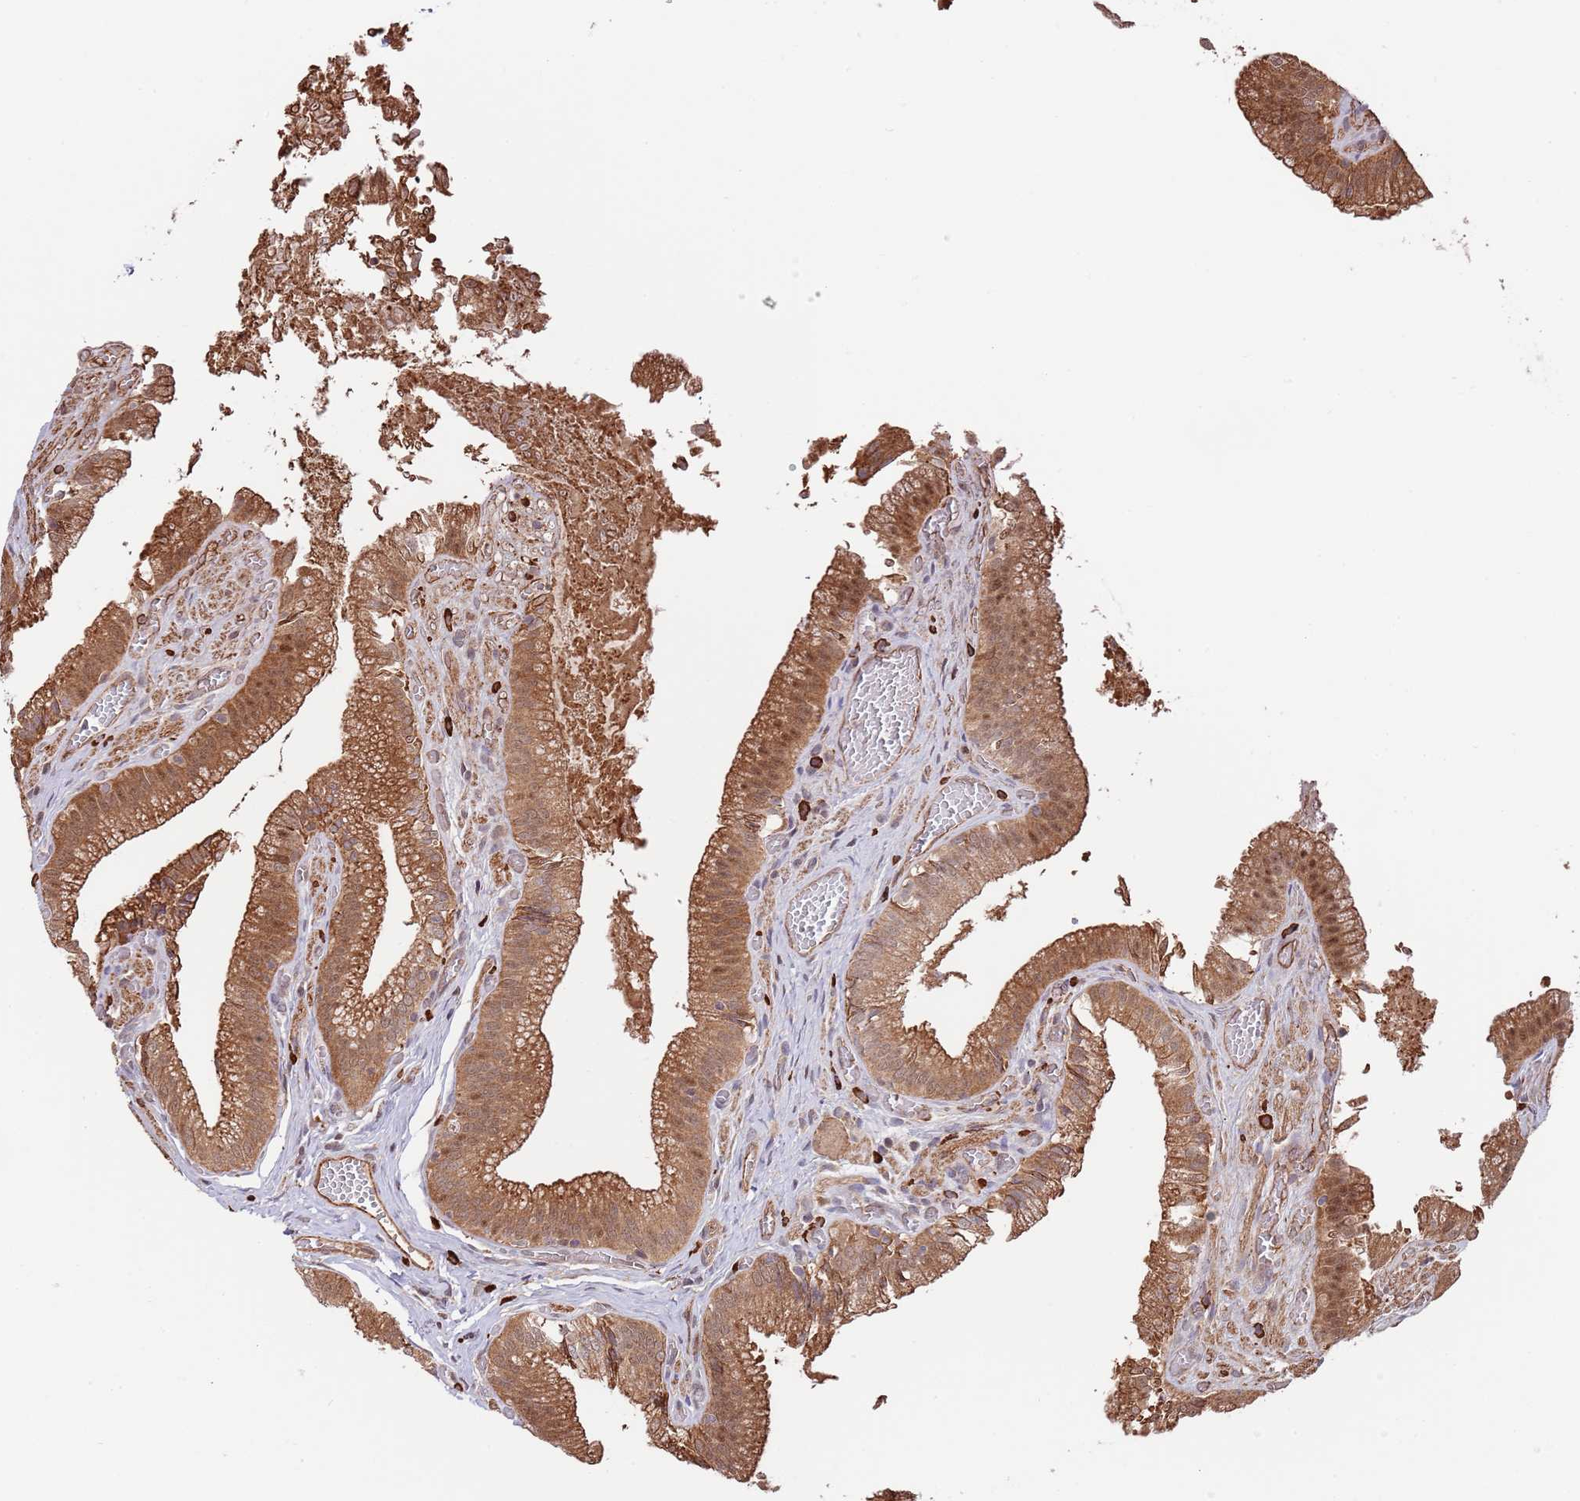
{"staining": {"intensity": "strong", "quantity": ">75%", "location": "cytoplasmic/membranous,nuclear"}, "tissue": "gallbladder", "cell_type": "Glandular cells", "image_type": "normal", "snomed": [{"axis": "morphology", "description": "Normal tissue, NOS"}, {"axis": "topography", "description": "Gallbladder"}, {"axis": "topography", "description": "Peripheral nerve tissue"}], "caption": "Immunohistochemical staining of normal gallbladder shows strong cytoplasmic/membranous,nuclear protein expression in approximately >75% of glandular cells. The staining was performed using DAB, with brown indicating positive protein expression. Nuclei are stained blue with hematoxylin.", "gene": "BPNT1", "patient": {"sex": "male", "age": 17}}